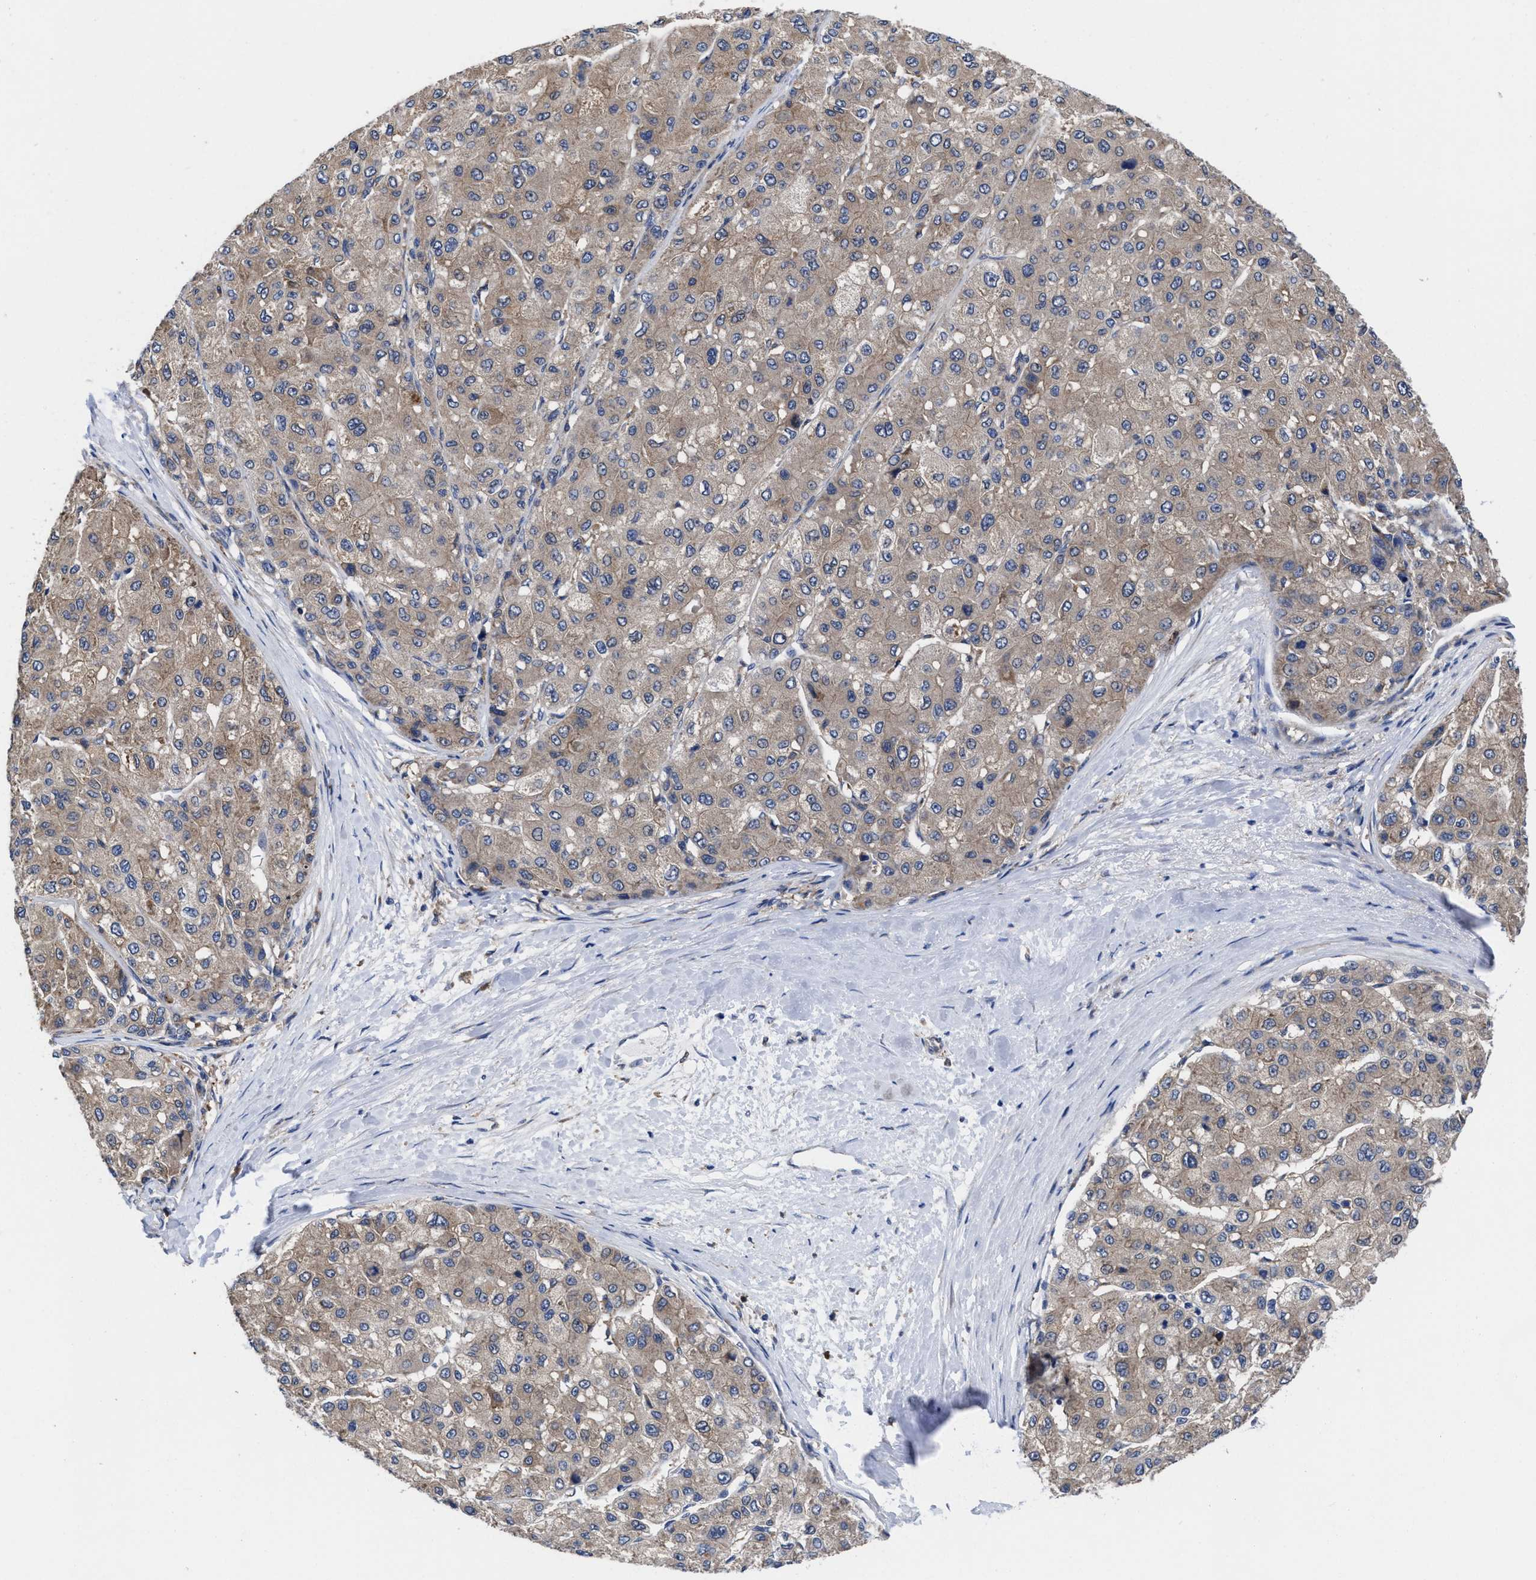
{"staining": {"intensity": "weak", "quantity": ">75%", "location": "cytoplasmic/membranous"}, "tissue": "liver cancer", "cell_type": "Tumor cells", "image_type": "cancer", "snomed": [{"axis": "morphology", "description": "Carcinoma, Hepatocellular, NOS"}, {"axis": "topography", "description": "Liver"}], "caption": "Liver hepatocellular carcinoma was stained to show a protein in brown. There is low levels of weak cytoplasmic/membranous staining in about >75% of tumor cells. (Stains: DAB in brown, nuclei in blue, Microscopy: brightfield microscopy at high magnification).", "gene": "TXNDC17", "patient": {"sex": "male", "age": 80}}